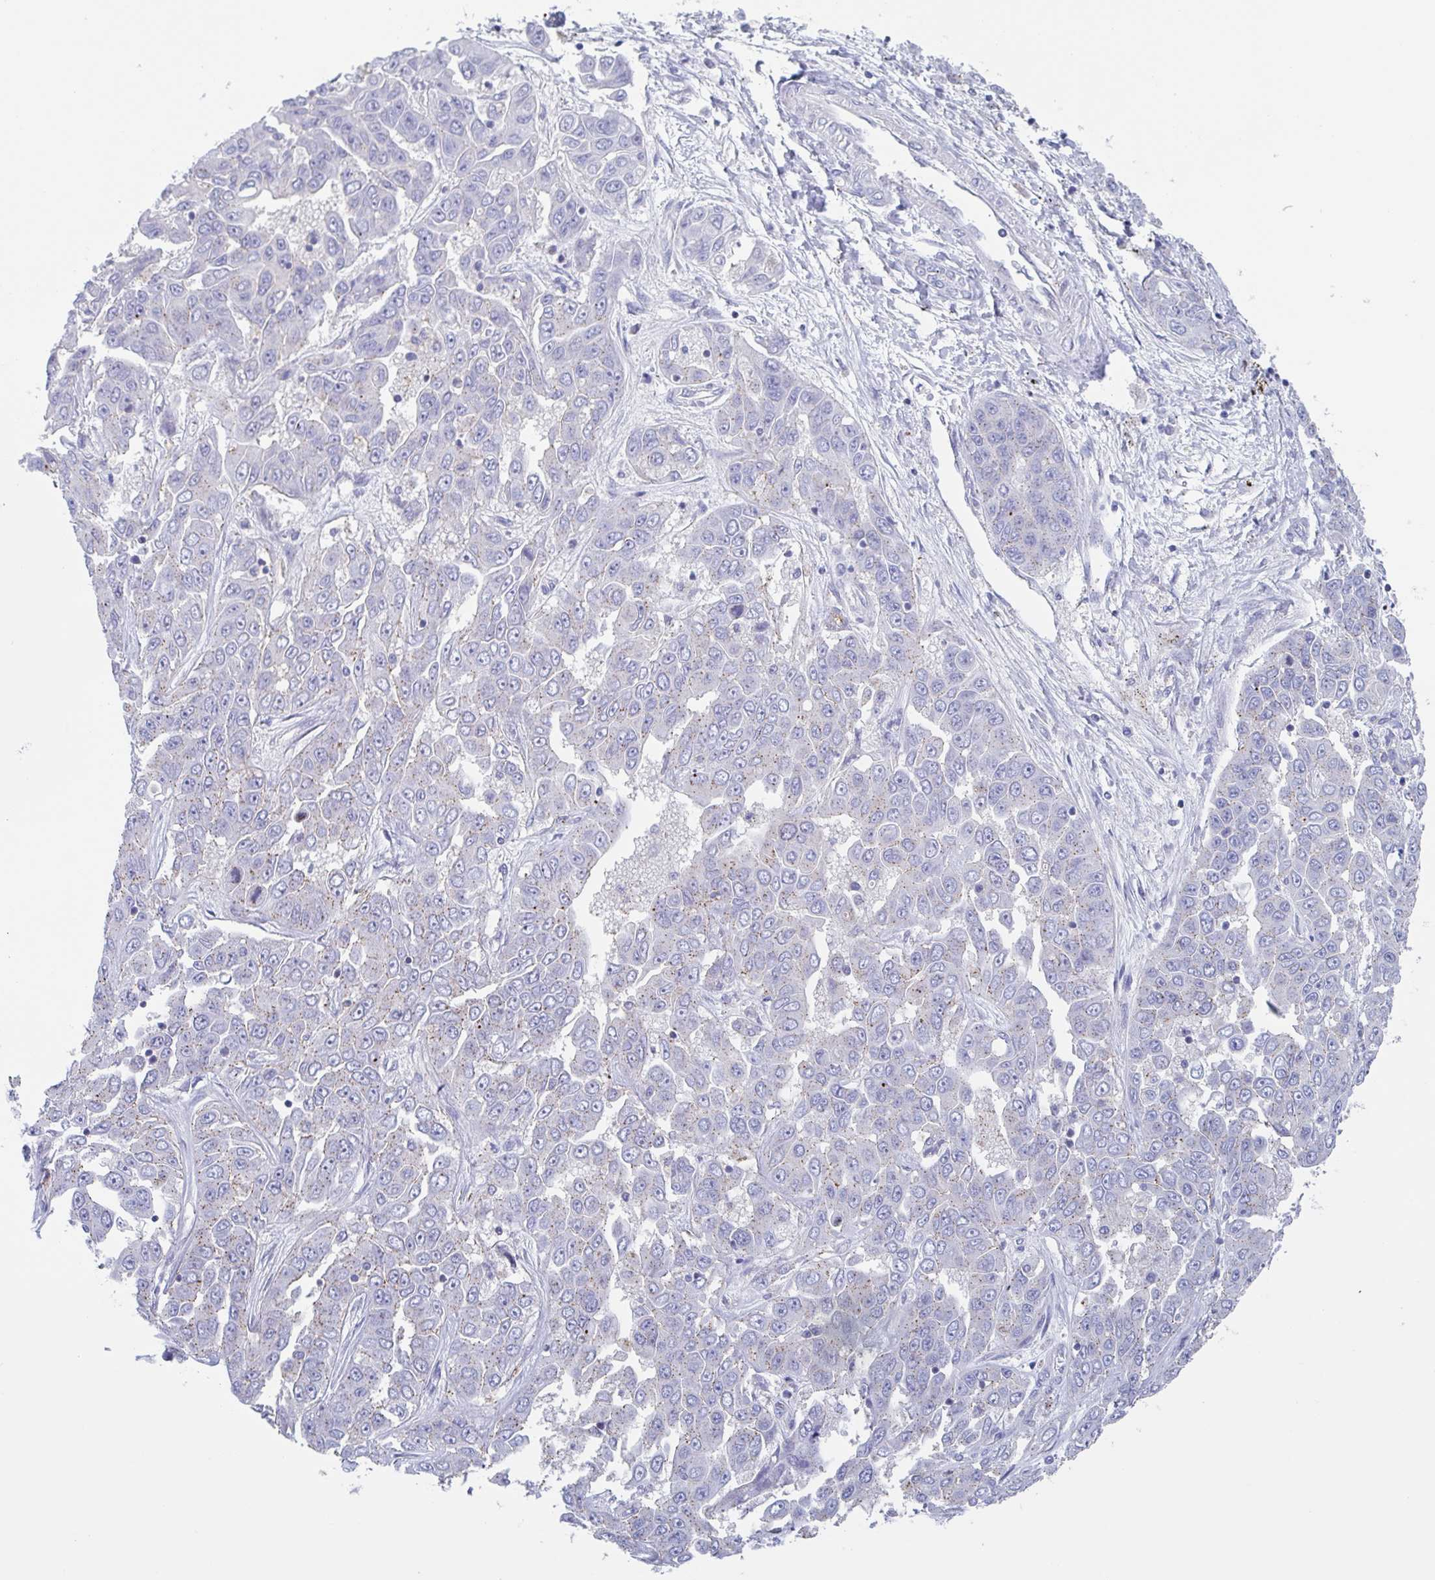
{"staining": {"intensity": "weak", "quantity": "<25%", "location": "cytoplasmic/membranous"}, "tissue": "liver cancer", "cell_type": "Tumor cells", "image_type": "cancer", "snomed": [{"axis": "morphology", "description": "Cholangiocarcinoma"}, {"axis": "topography", "description": "Liver"}], "caption": "The image reveals no staining of tumor cells in liver cancer.", "gene": "CHMP5", "patient": {"sex": "female", "age": 52}}